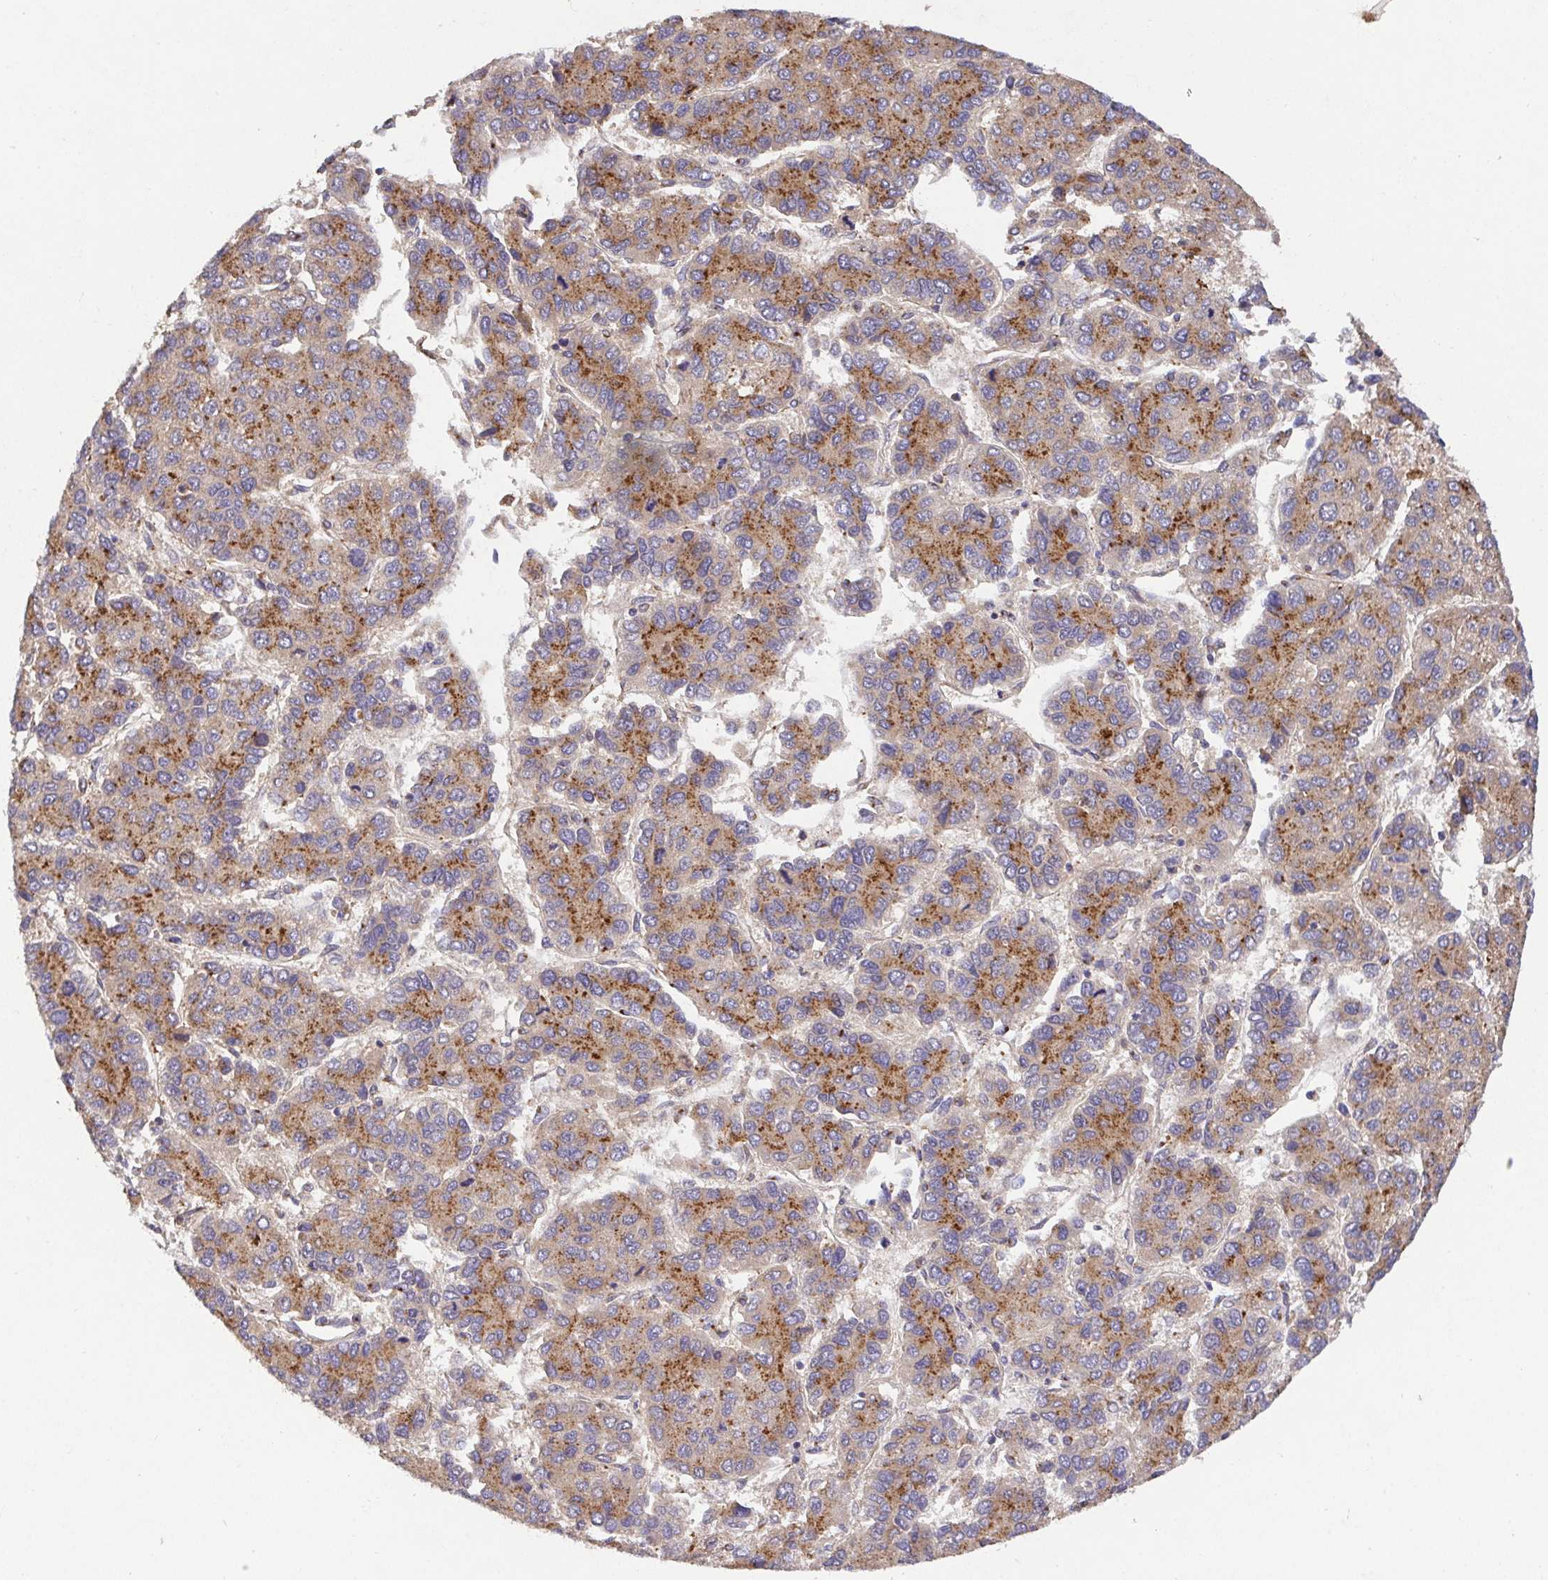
{"staining": {"intensity": "moderate", "quantity": ">75%", "location": "cytoplasmic/membranous"}, "tissue": "liver cancer", "cell_type": "Tumor cells", "image_type": "cancer", "snomed": [{"axis": "morphology", "description": "Carcinoma, Hepatocellular, NOS"}, {"axis": "topography", "description": "Liver"}], "caption": "This is a micrograph of immunohistochemistry (IHC) staining of liver cancer, which shows moderate positivity in the cytoplasmic/membranous of tumor cells.", "gene": "TM9SF4", "patient": {"sex": "female", "age": 66}}